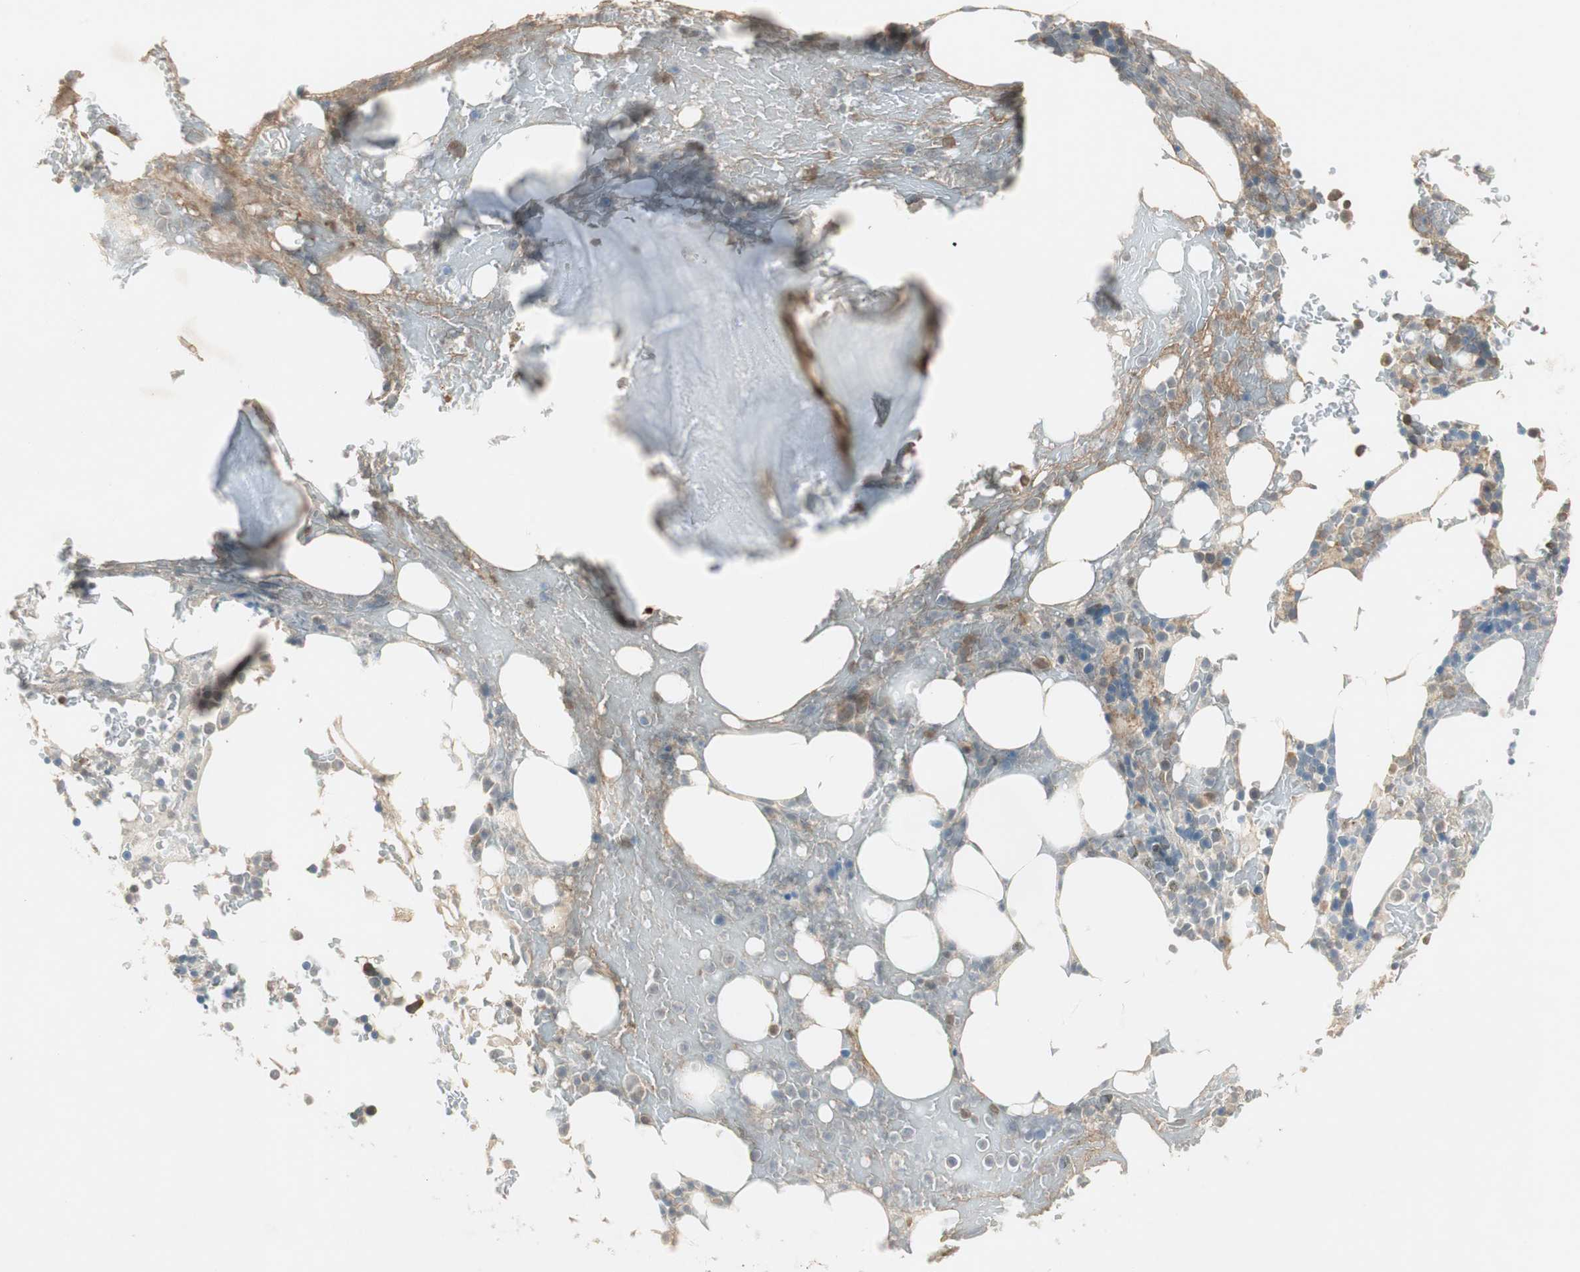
{"staining": {"intensity": "moderate", "quantity": "25%-75%", "location": "cytoplasmic/membranous"}, "tissue": "bone marrow", "cell_type": "Hematopoietic cells", "image_type": "normal", "snomed": [{"axis": "morphology", "description": "Normal tissue, NOS"}, {"axis": "topography", "description": "Bone marrow"}], "caption": "About 25%-75% of hematopoietic cells in normal bone marrow reveal moderate cytoplasmic/membranous protein staining as visualized by brown immunohistochemical staining.", "gene": "USP2", "patient": {"sex": "female", "age": 66}}